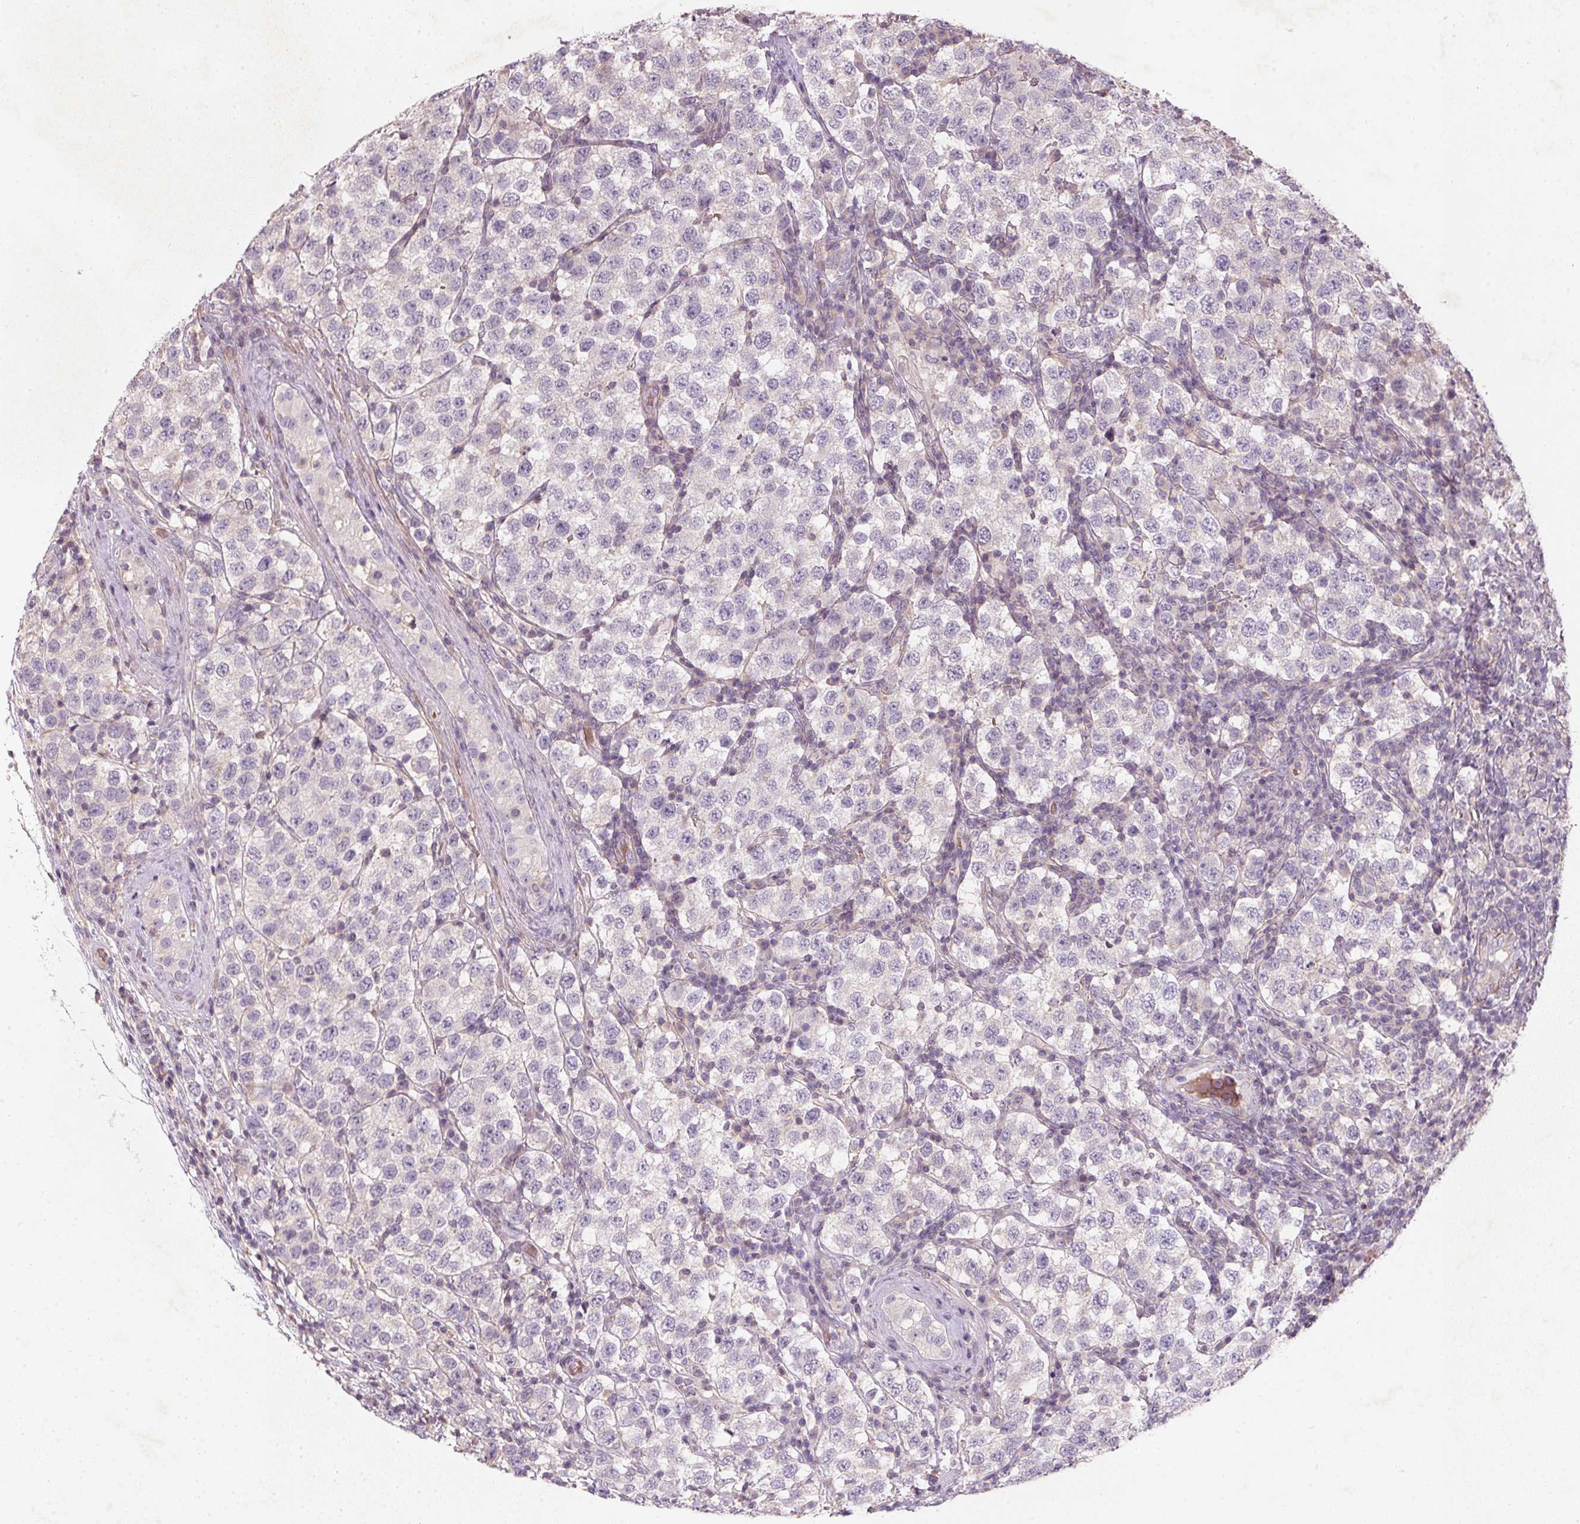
{"staining": {"intensity": "negative", "quantity": "none", "location": "none"}, "tissue": "testis cancer", "cell_type": "Tumor cells", "image_type": "cancer", "snomed": [{"axis": "morphology", "description": "Seminoma, NOS"}, {"axis": "topography", "description": "Testis"}], "caption": "This is an immunohistochemistry (IHC) histopathology image of human seminoma (testis). There is no staining in tumor cells.", "gene": "KCNK15", "patient": {"sex": "male", "age": 34}}